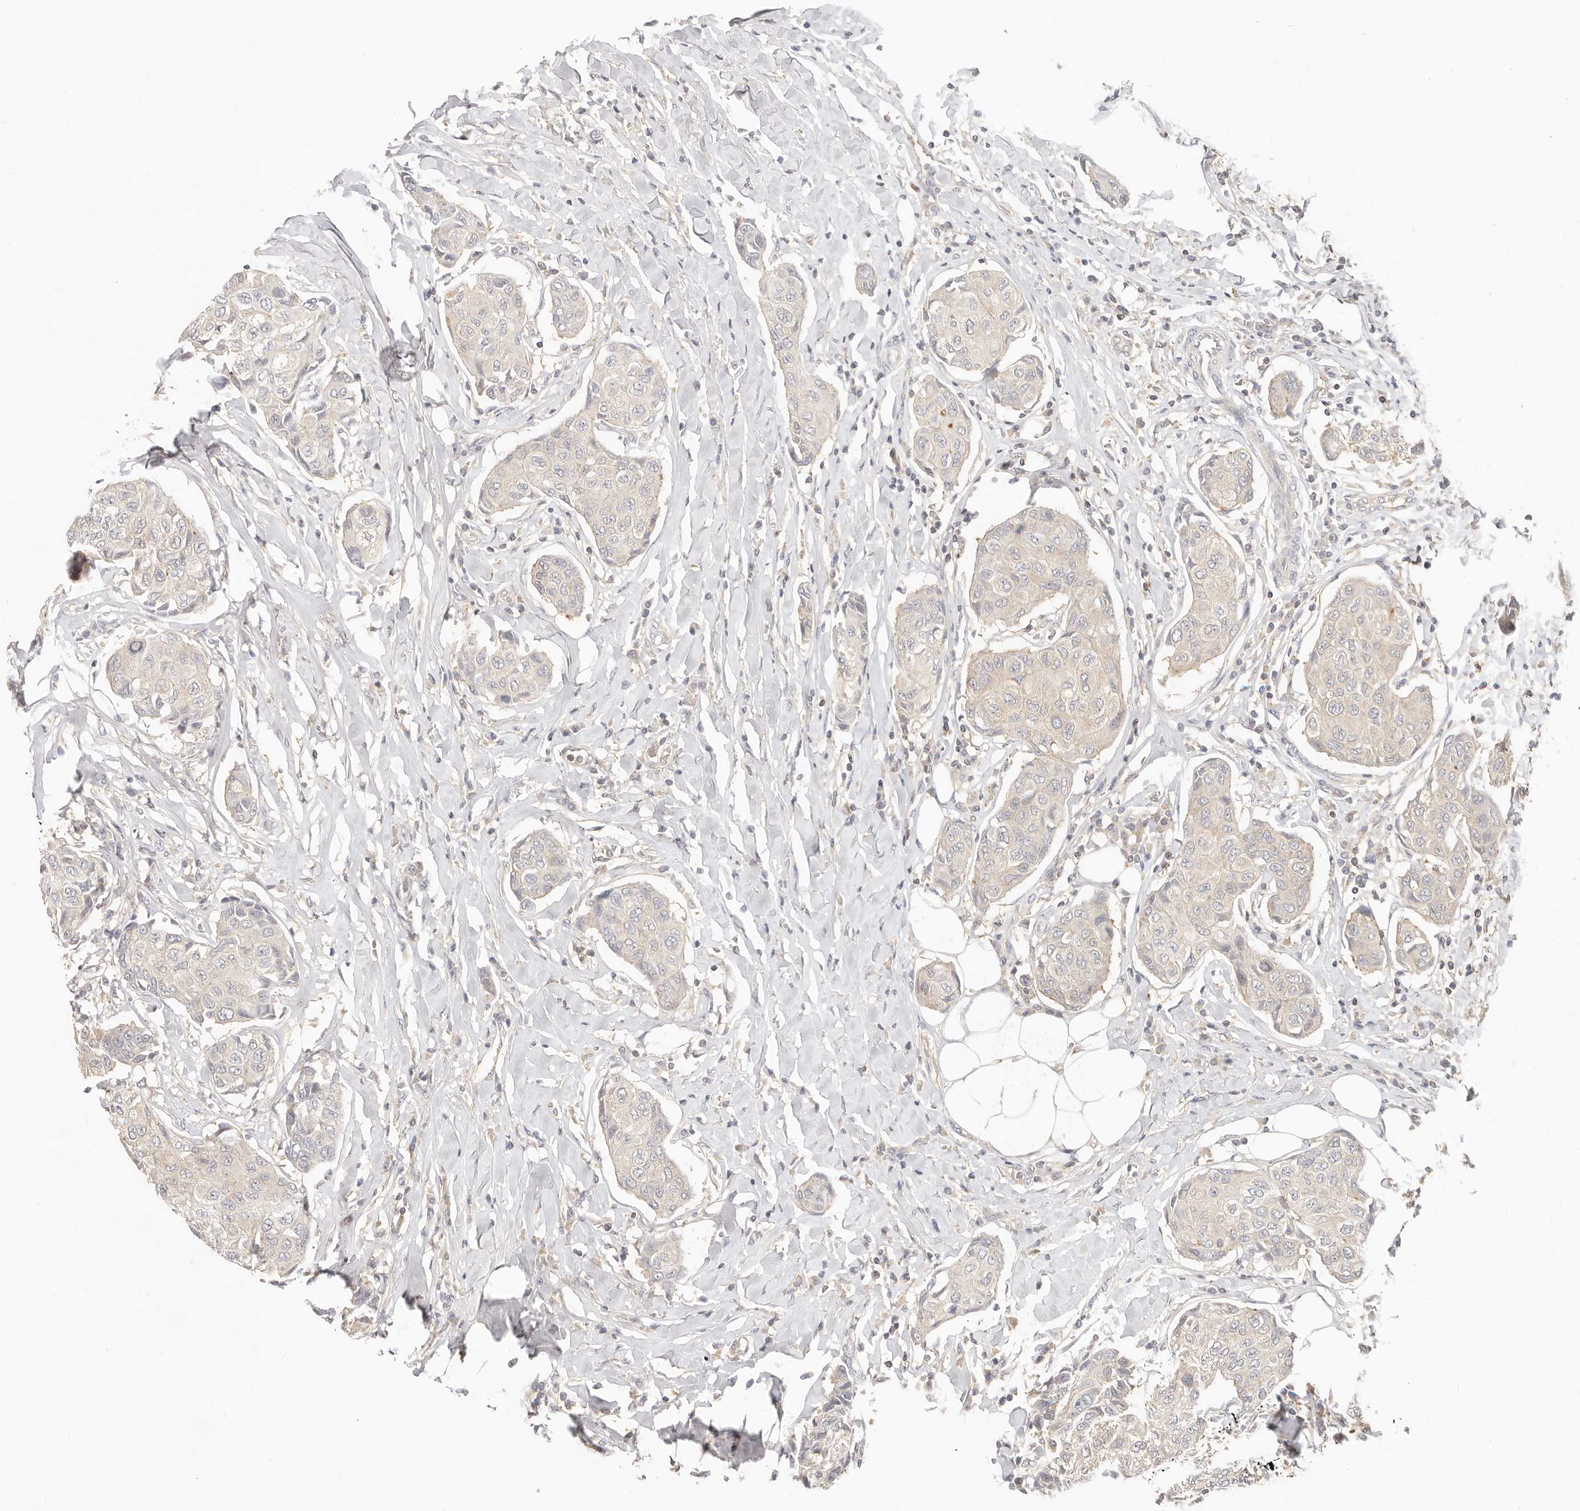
{"staining": {"intensity": "negative", "quantity": "none", "location": "none"}, "tissue": "breast cancer", "cell_type": "Tumor cells", "image_type": "cancer", "snomed": [{"axis": "morphology", "description": "Duct carcinoma"}, {"axis": "topography", "description": "Breast"}], "caption": "The photomicrograph demonstrates no staining of tumor cells in infiltrating ductal carcinoma (breast).", "gene": "DTNBP1", "patient": {"sex": "female", "age": 80}}